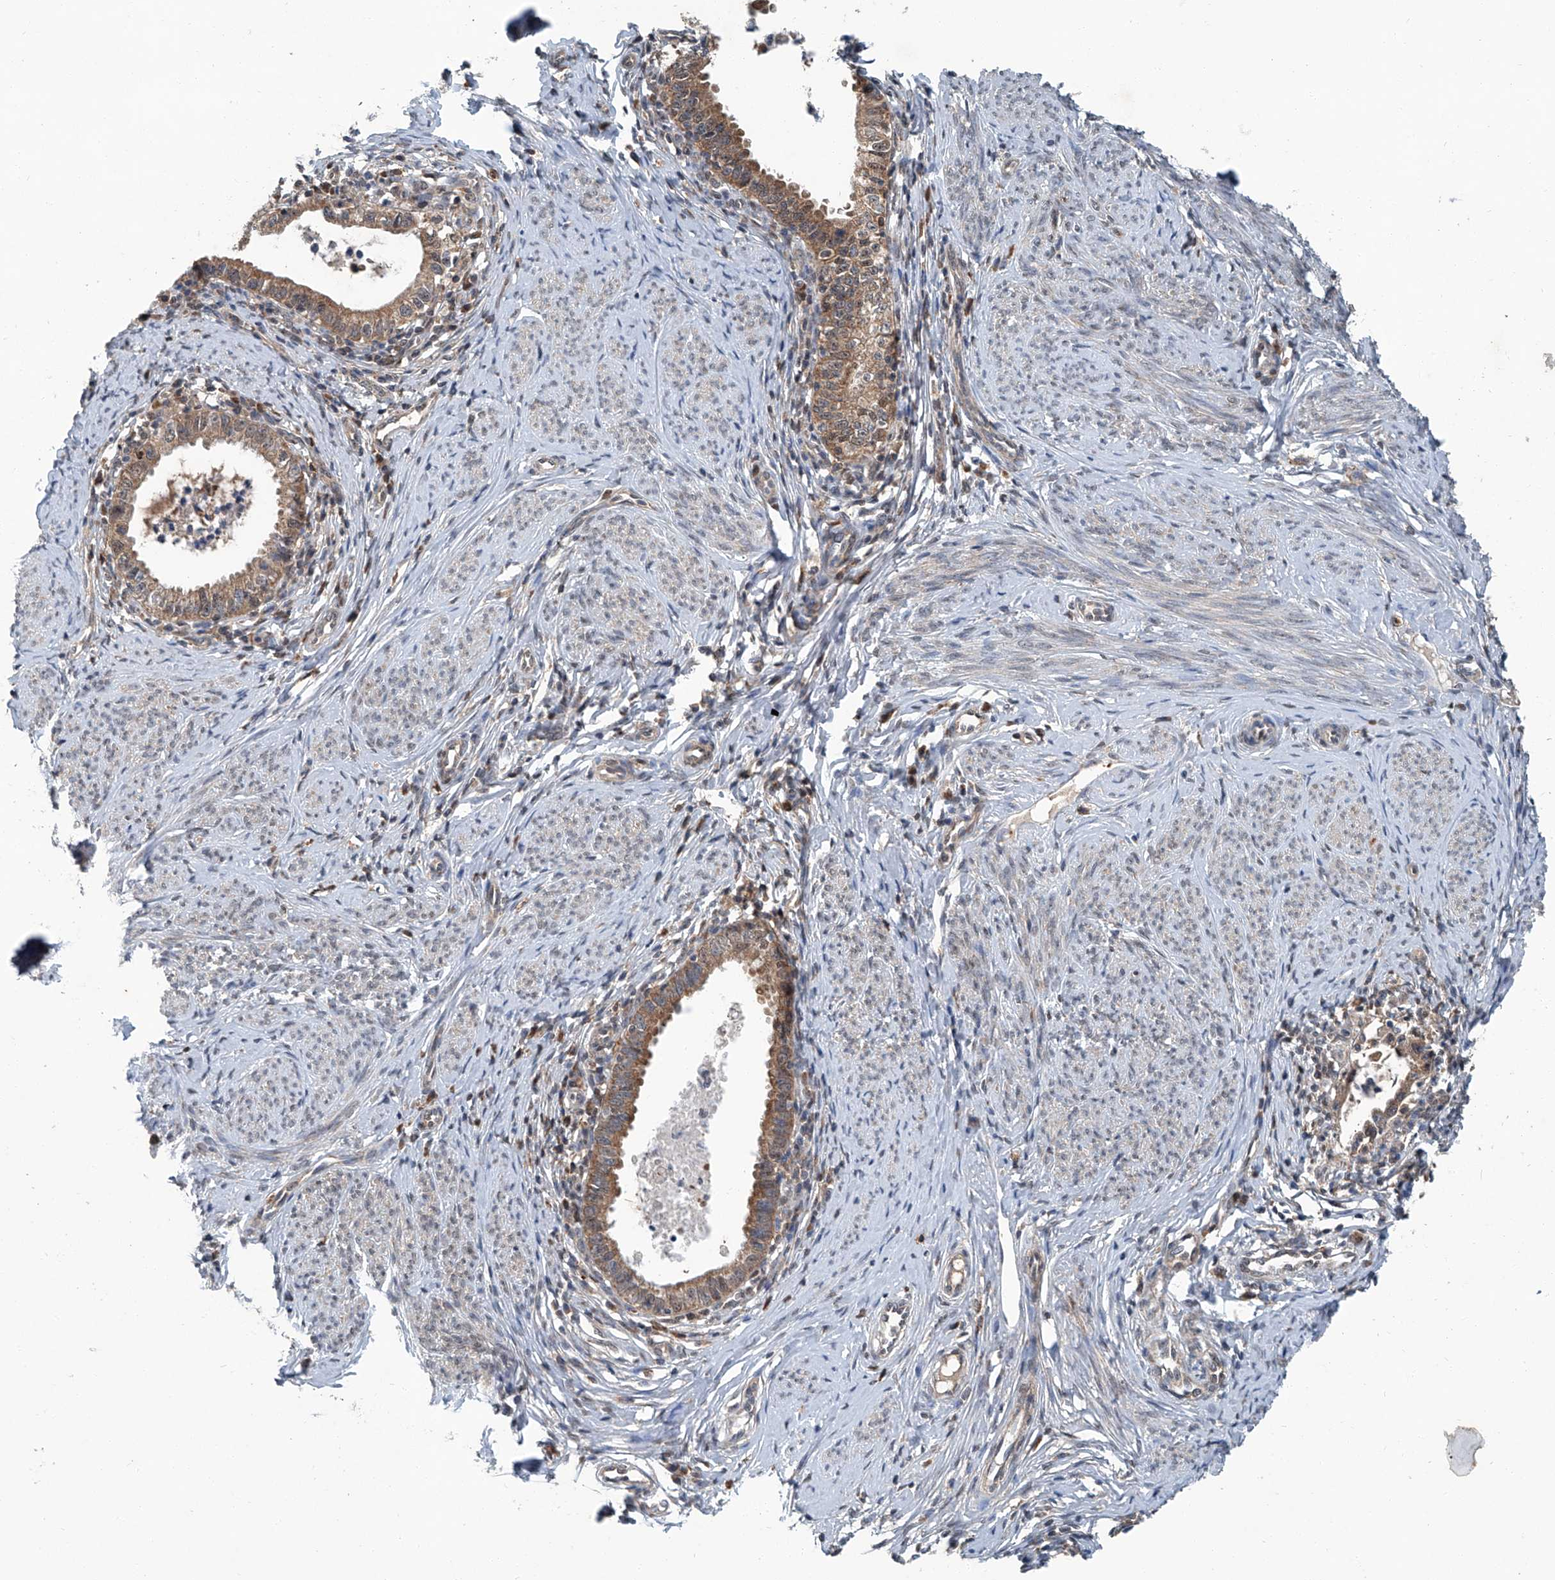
{"staining": {"intensity": "moderate", "quantity": ">75%", "location": "cytoplasmic/membranous"}, "tissue": "cervical cancer", "cell_type": "Tumor cells", "image_type": "cancer", "snomed": [{"axis": "morphology", "description": "Adenocarcinoma, NOS"}, {"axis": "topography", "description": "Cervix"}], "caption": "Approximately >75% of tumor cells in cervical cancer demonstrate moderate cytoplasmic/membranous protein positivity as visualized by brown immunohistochemical staining.", "gene": "CLK1", "patient": {"sex": "female", "age": 36}}